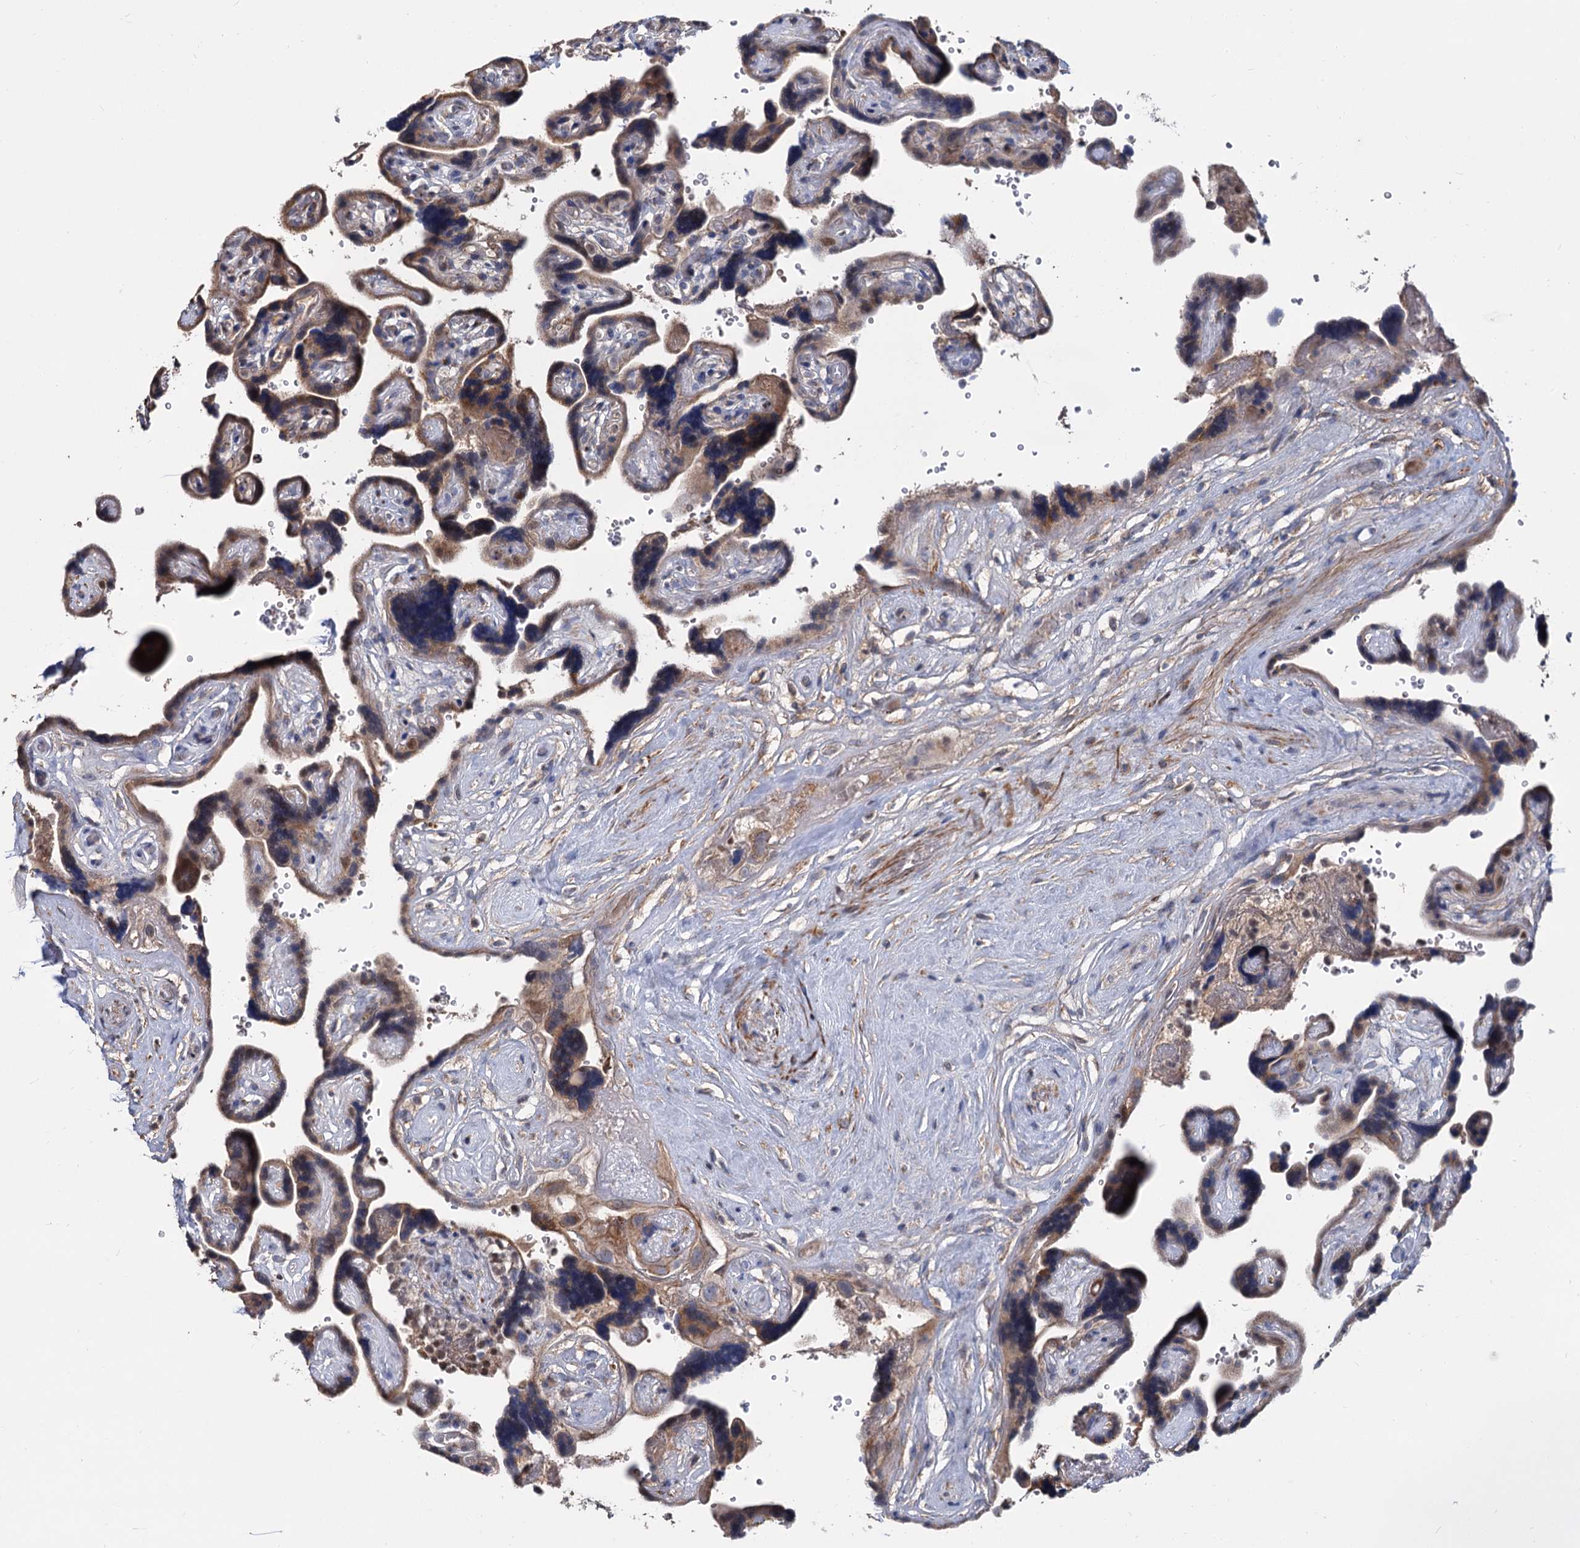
{"staining": {"intensity": "strong", "quantity": ">75%", "location": "cytoplasmic/membranous"}, "tissue": "placenta", "cell_type": "Decidual cells", "image_type": "normal", "snomed": [{"axis": "morphology", "description": "Normal tissue, NOS"}, {"axis": "topography", "description": "Placenta"}], "caption": "An immunohistochemistry (IHC) micrograph of normal tissue is shown. Protein staining in brown highlights strong cytoplasmic/membranous positivity in placenta within decidual cells.", "gene": "ALKBH7", "patient": {"sex": "female", "age": 30}}